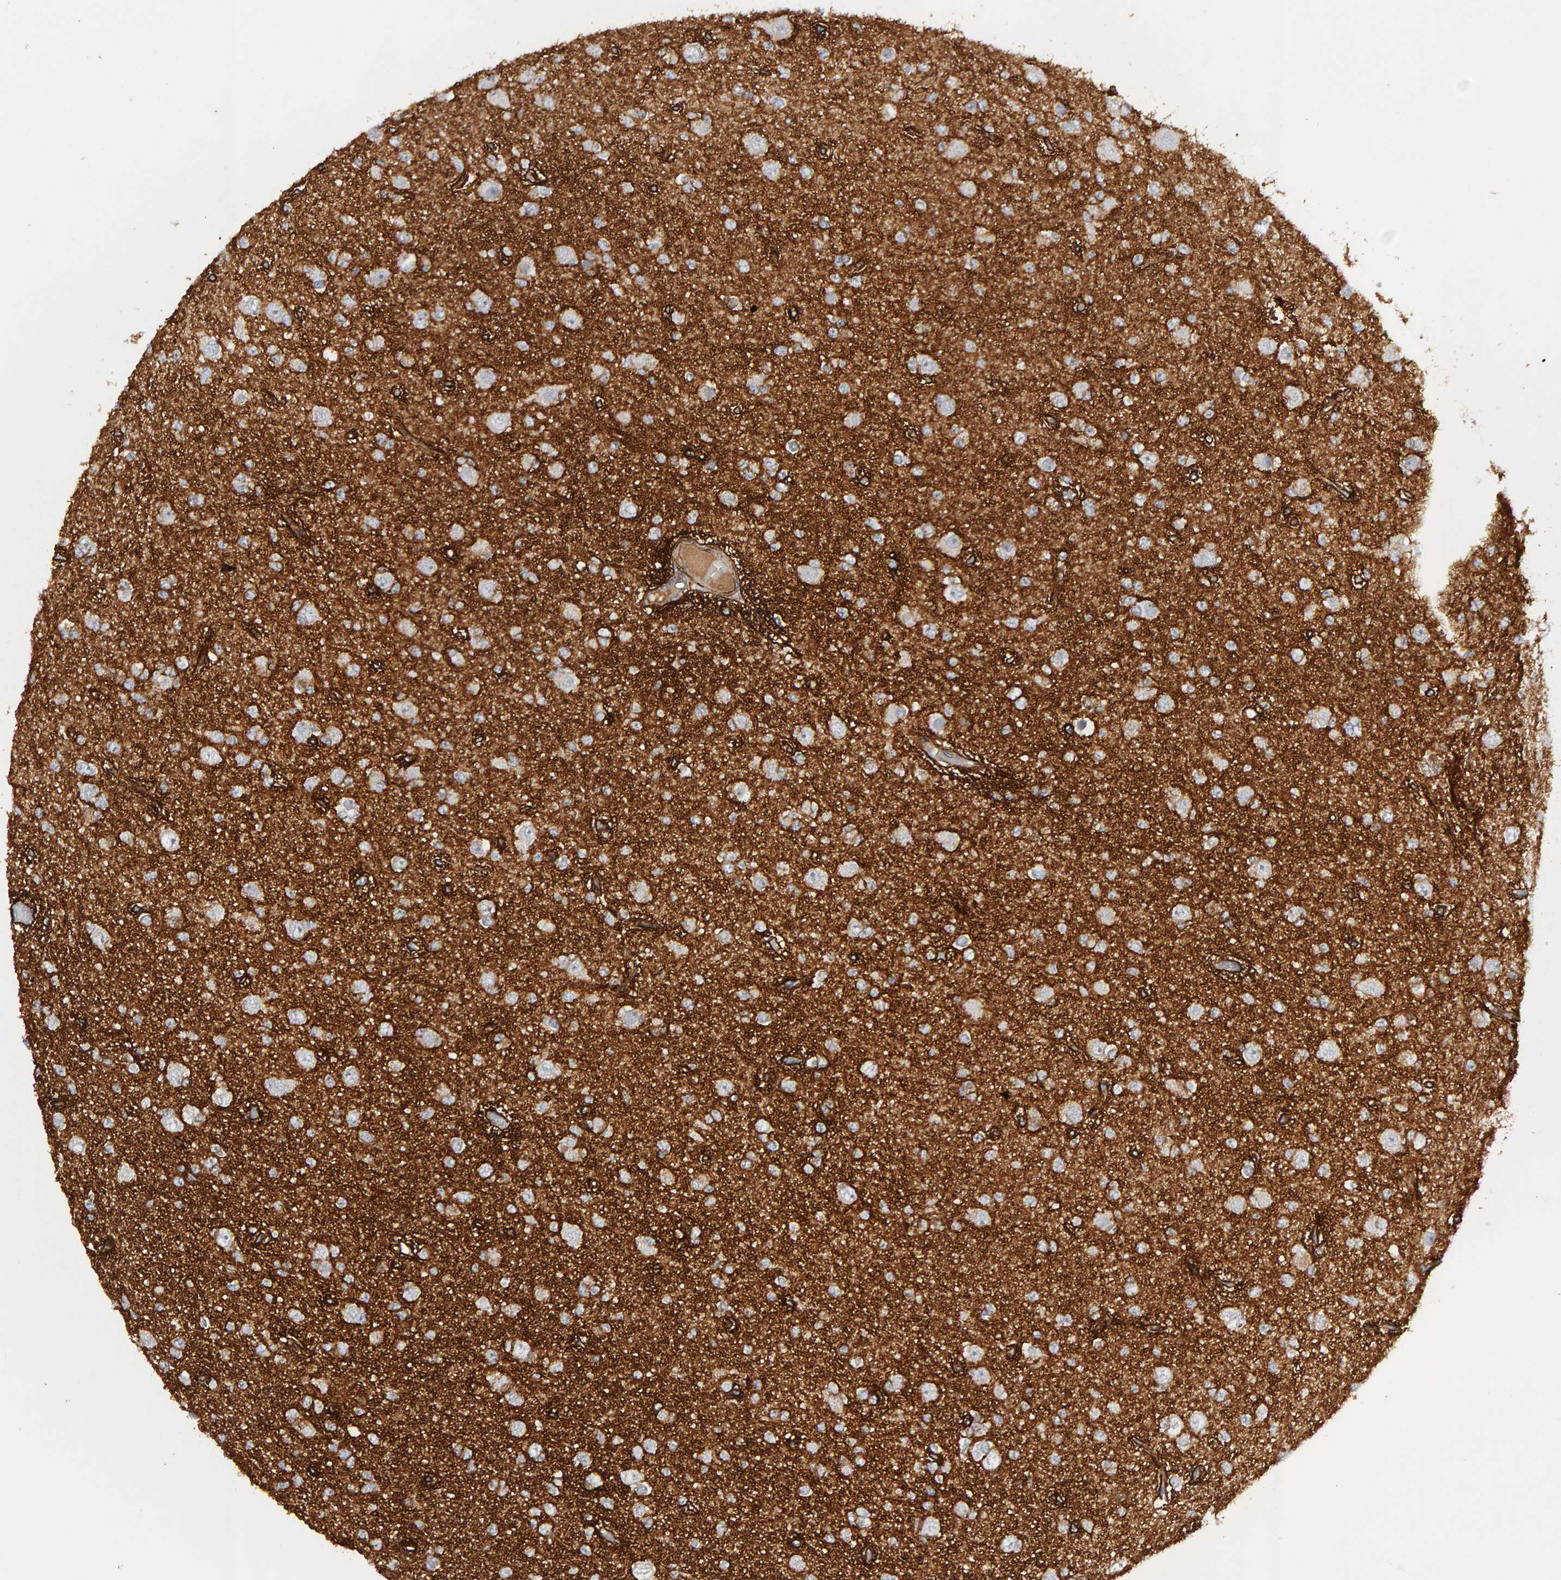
{"staining": {"intensity": "negative", "quantity": "none", "location": "none"}, "tissue": "glioma", "cell_type": "Tumor cells", "image_type": "cancer", "snomed": [{"axis": "morphology", "description": "Glioma, malignant, Low grade"}, {"axis": "topography", "description": "Brain"}], "caption": "High magnification brightfield microscopy of glioma stained with DAB (3,3'-diaminobenzidine) (brown) and counterstained with hematoxylin (blue): tumor cells show no significant expression.", "gene": "NUDCD1", "patient": {"sex": "female", "age": 22}}